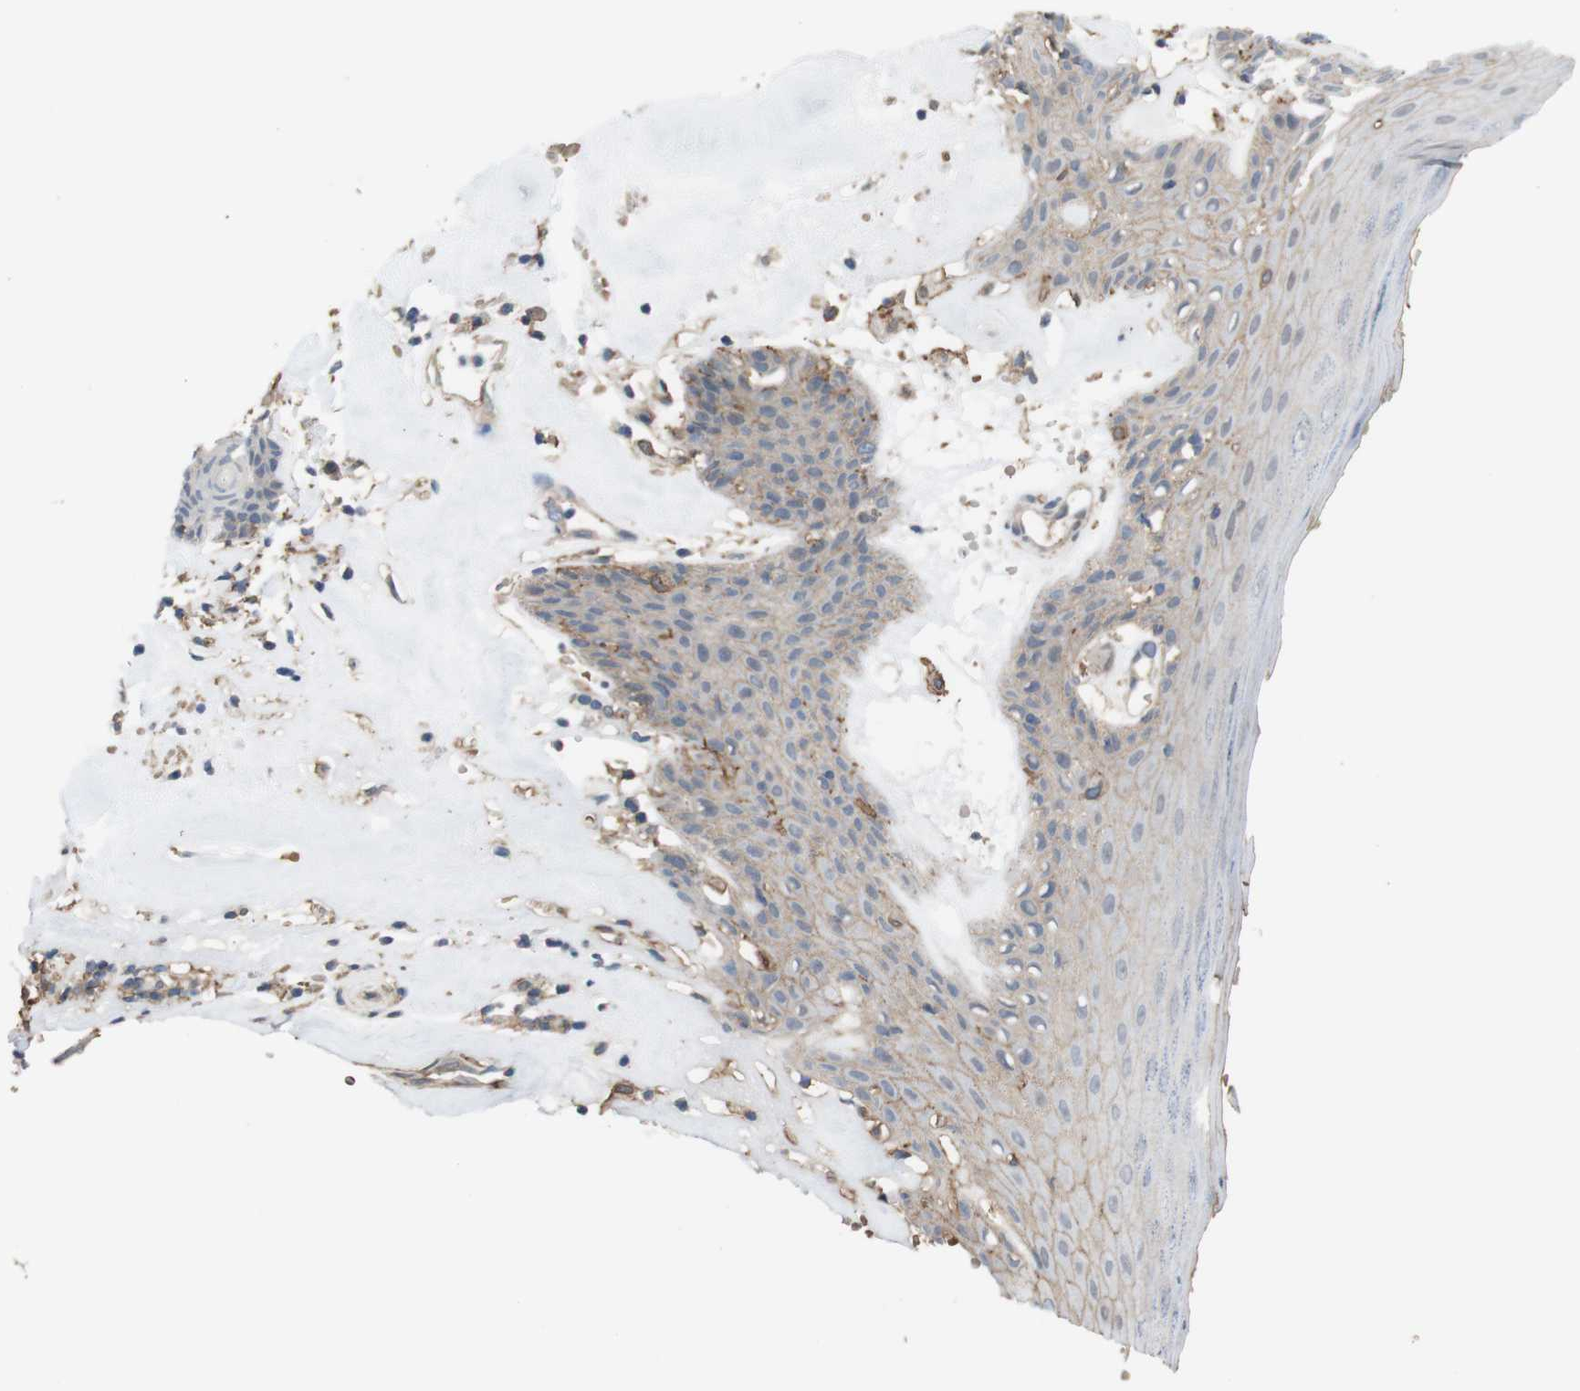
{"staining": {"intensity": "weak", "quantity": ">75%", "location": "cytoplasmic/membranous"}, "tissue": "skin", "cell_type": "Epidermal cells", "image_type": "normal", "snomed": [{"axis": "morphology", "description": "Normal tissue, NOS"}, {"axis": "morphology", "description": "Inflammation, NOS"}, {"axis": "topography", "description": "Vulva"}], "caption": "Benign skin exhibits weak cytoplasmic/membranous staining in about >75% of epidermal cells (Stains: DAB in brown, nuclei in blue, Microscopy: brightfield microscopy at high magnification)..", "gene": "ATP2B1", "patient": {"sex": "female", "age": 84}}